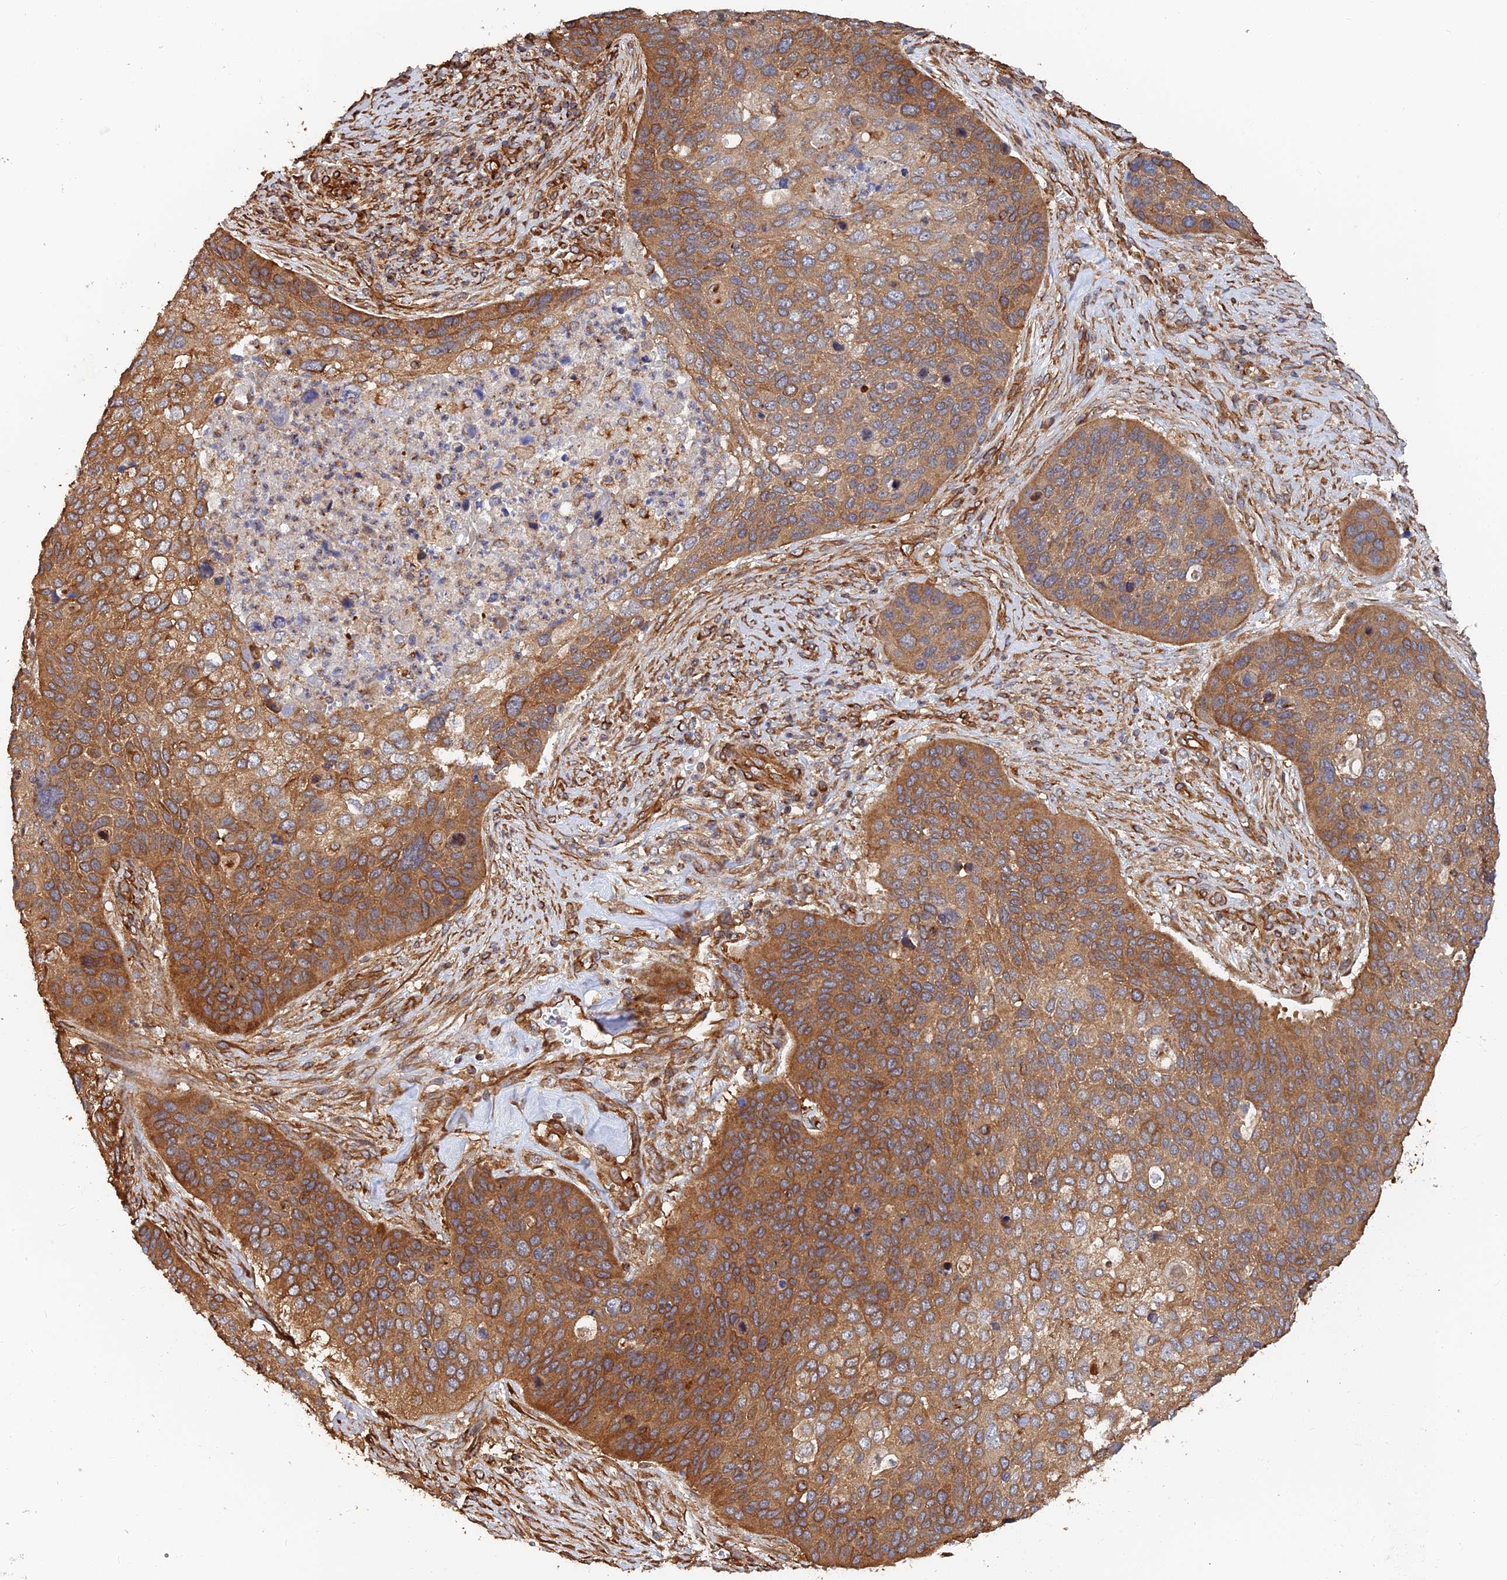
{"staining": {"intensity": "moderate", "quantity": ">75%", "location": "cytoplasmic/membranous"}, "tissue": "skin cancer", "cell_type": "Tumor cells", "image_type": "cancer", "snomed": [{"axis": "morphology", "description": "Basal cell carcinoma"}, {"axis": "topography", "description": "Skin"}], "caption": "A histopathology image of skin cancer stained for a protein shows moderate cytoplasmic/membranous brown staining in tumor cells.", "gene": "WBP11", "patient": {"sex": "female", "age": 74}}